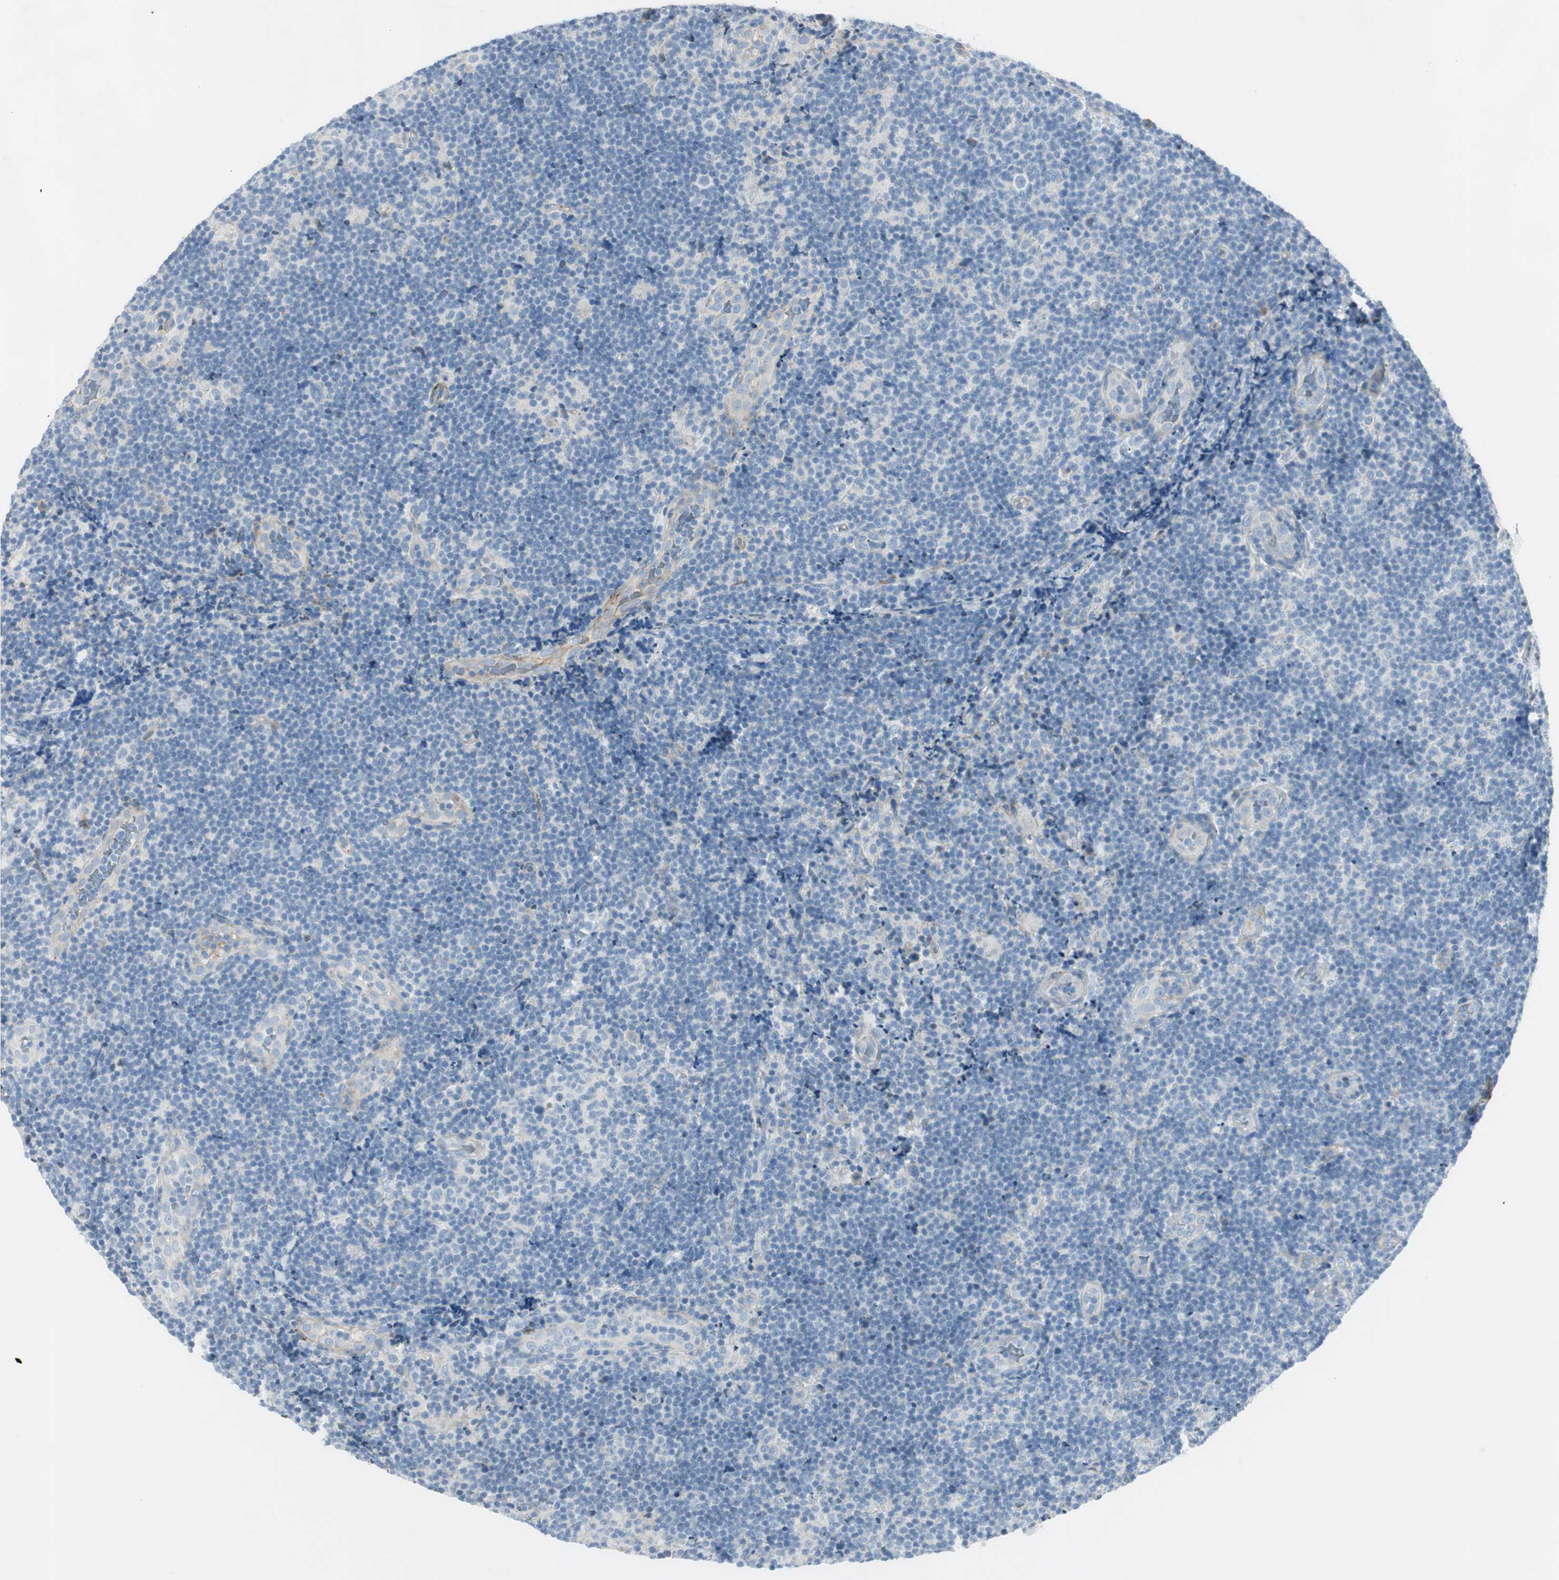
{"staining": {"intensity": "negative", "quantity": "none", "location": "none"}, "tissue": "lymphoma", "cell_type": "Tumor cells", "image_type": "cancer", "snomed": [{"axis": "morphology", "description": "Malignant lymphoma, non-Hodgkin's type, Low grade"}, {"axis": "topography", "description": "Lymph node"}], "caption": "Tumor cells are negative for brown protein staining in lymphoma.", "gene": "CACNA2D1", "patient": {"sex": "male", "age": 83}}